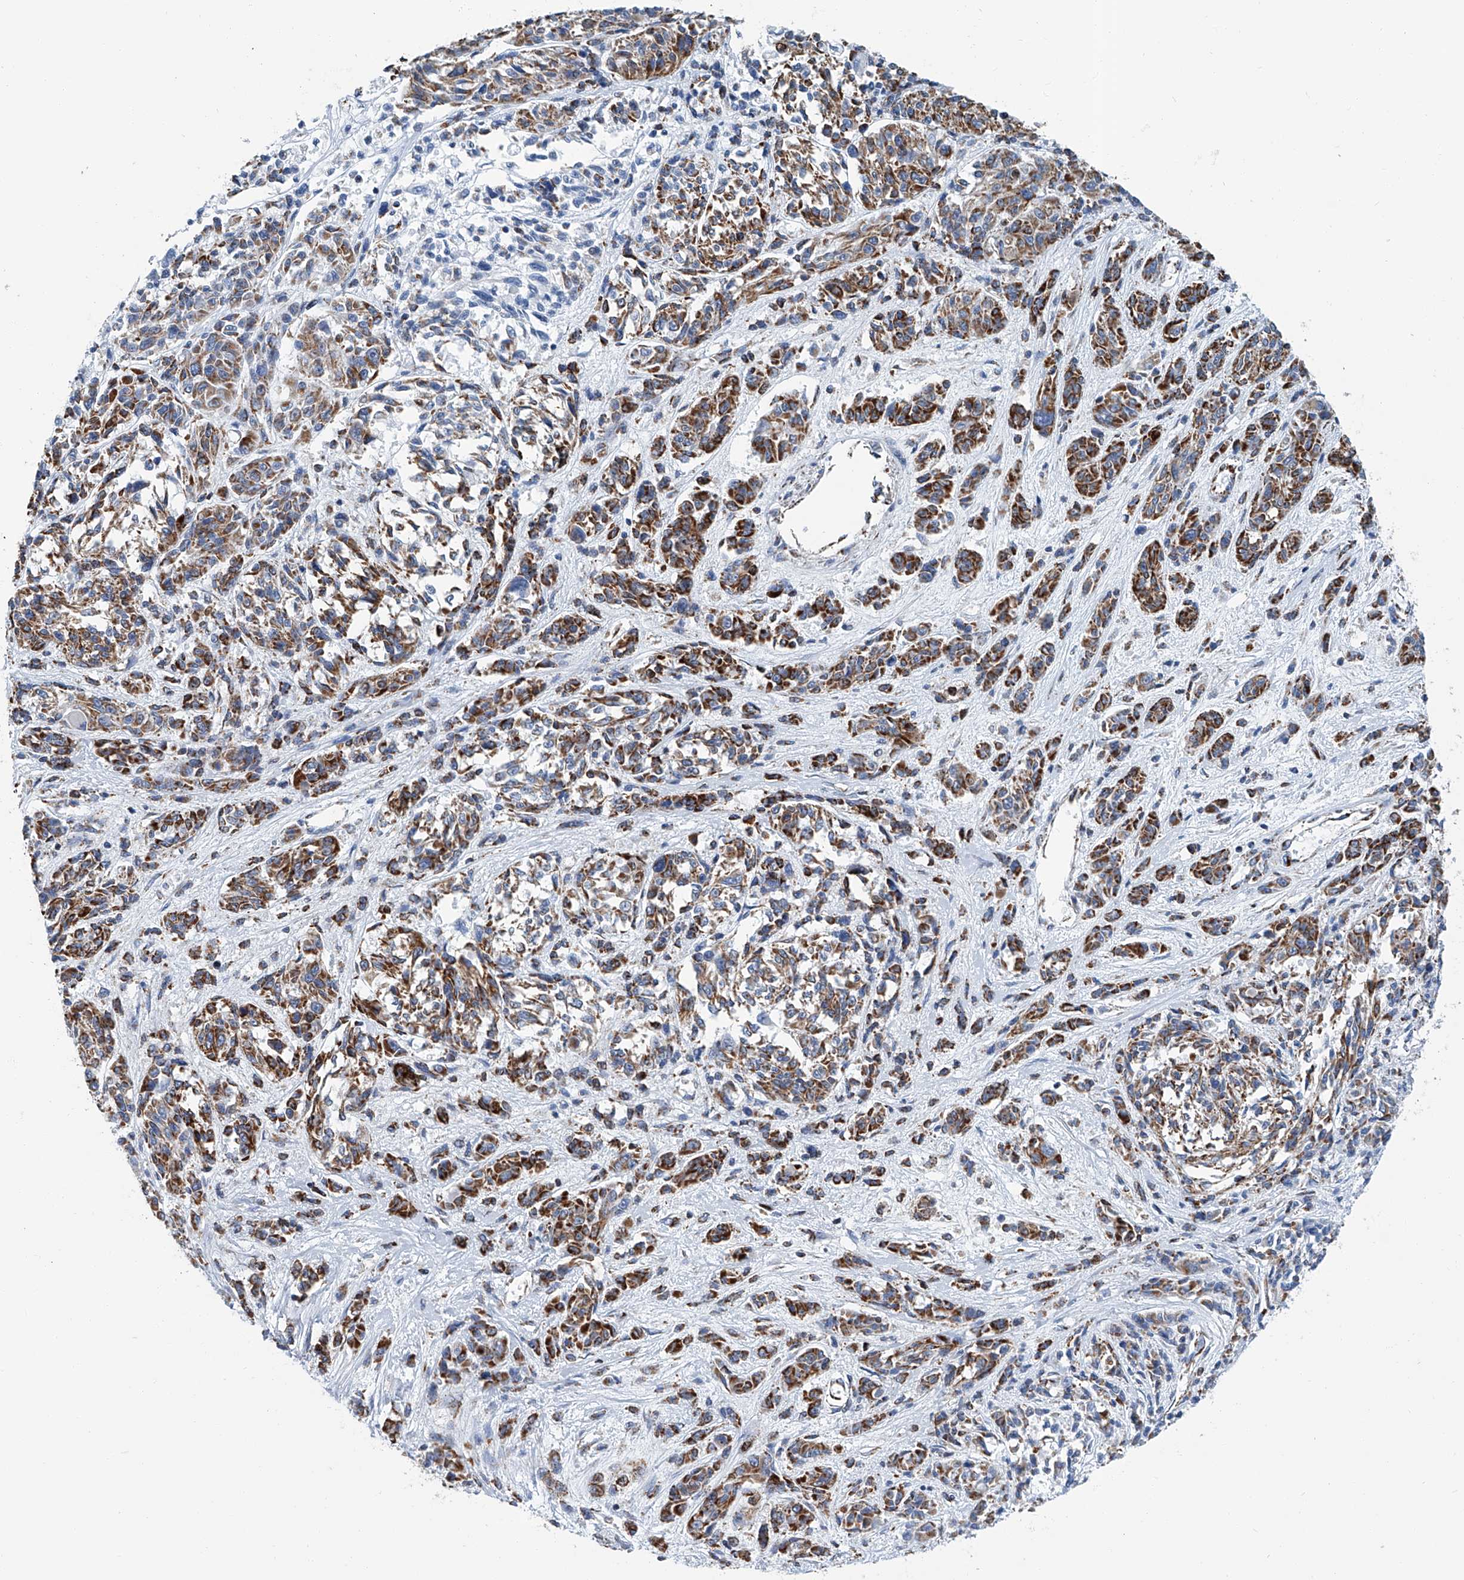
{"staining": {"intensity": "strong", "quantity": ">75%", "location": "cytoplasmic/membranous"}, "tissue": "melanoma", "cell_type": "Tumor cells", "image_type": "cancer", "snomed": [{"axis": "morphology", "description": "Malignant melanoma, NOS"}, {"axis": "topography", "description": "Skin"}], "caption": "A high amount of strong cytoplasmic/membranous positivity is appreciated in approximately >75% of tumor cells in malignant melanoma tissue.", "gene": "MT-ND1", "patient": {"sex": "male", "age": 53}}